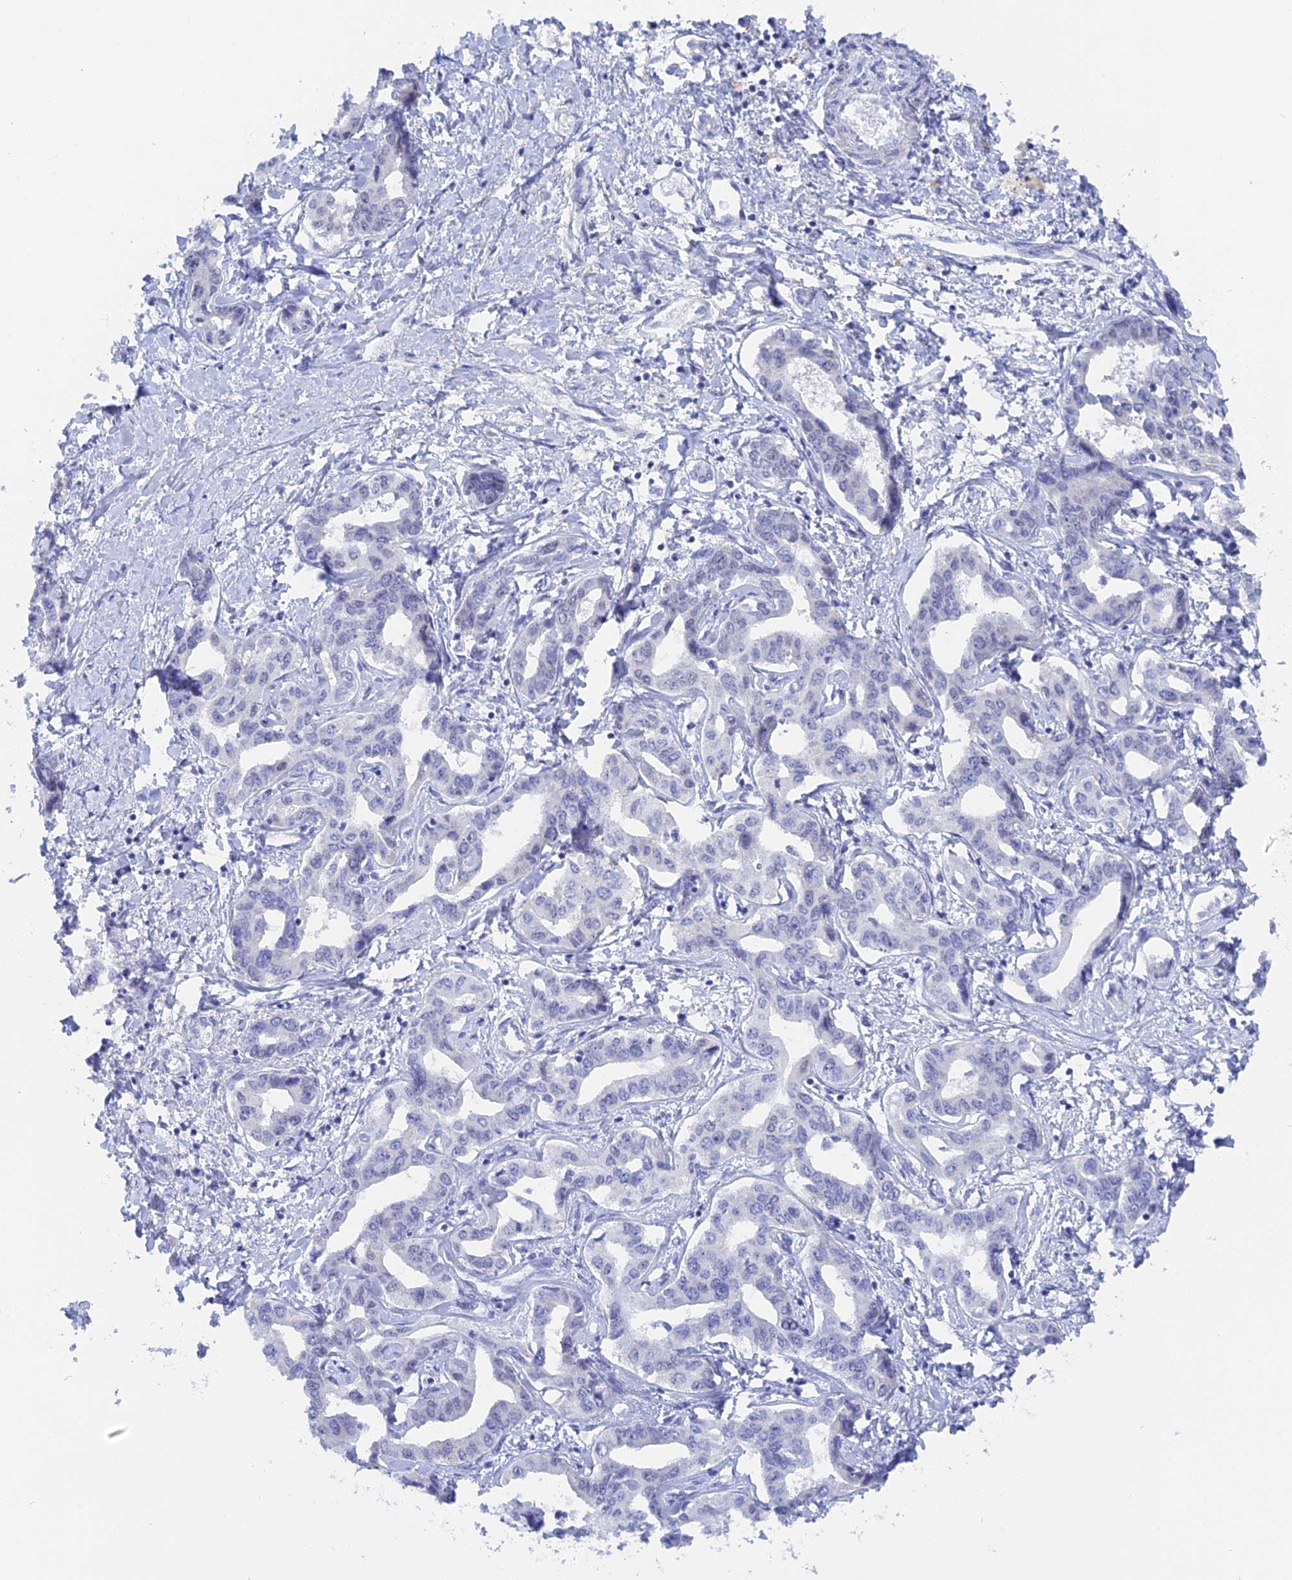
{"staining": {"intensity": "negative", "quantity": "none", "location": "none"}, "tissue": "liver cancer", "cell_type": "Tumor cells", "image_type": "cancer", "snomed": [{"axis": "morphology", "description": "Cholangiocarcinoma"}, {"axis": "topography", "description": "Liver"}], "caption": "Immunohistochemistry histopathology image of human liver cholangiocarcinoma stained for a protein (brown), which shows no staining in tumor cells.", "gene": "BRD2", "patient": {"sex": "male", "age": 59}}